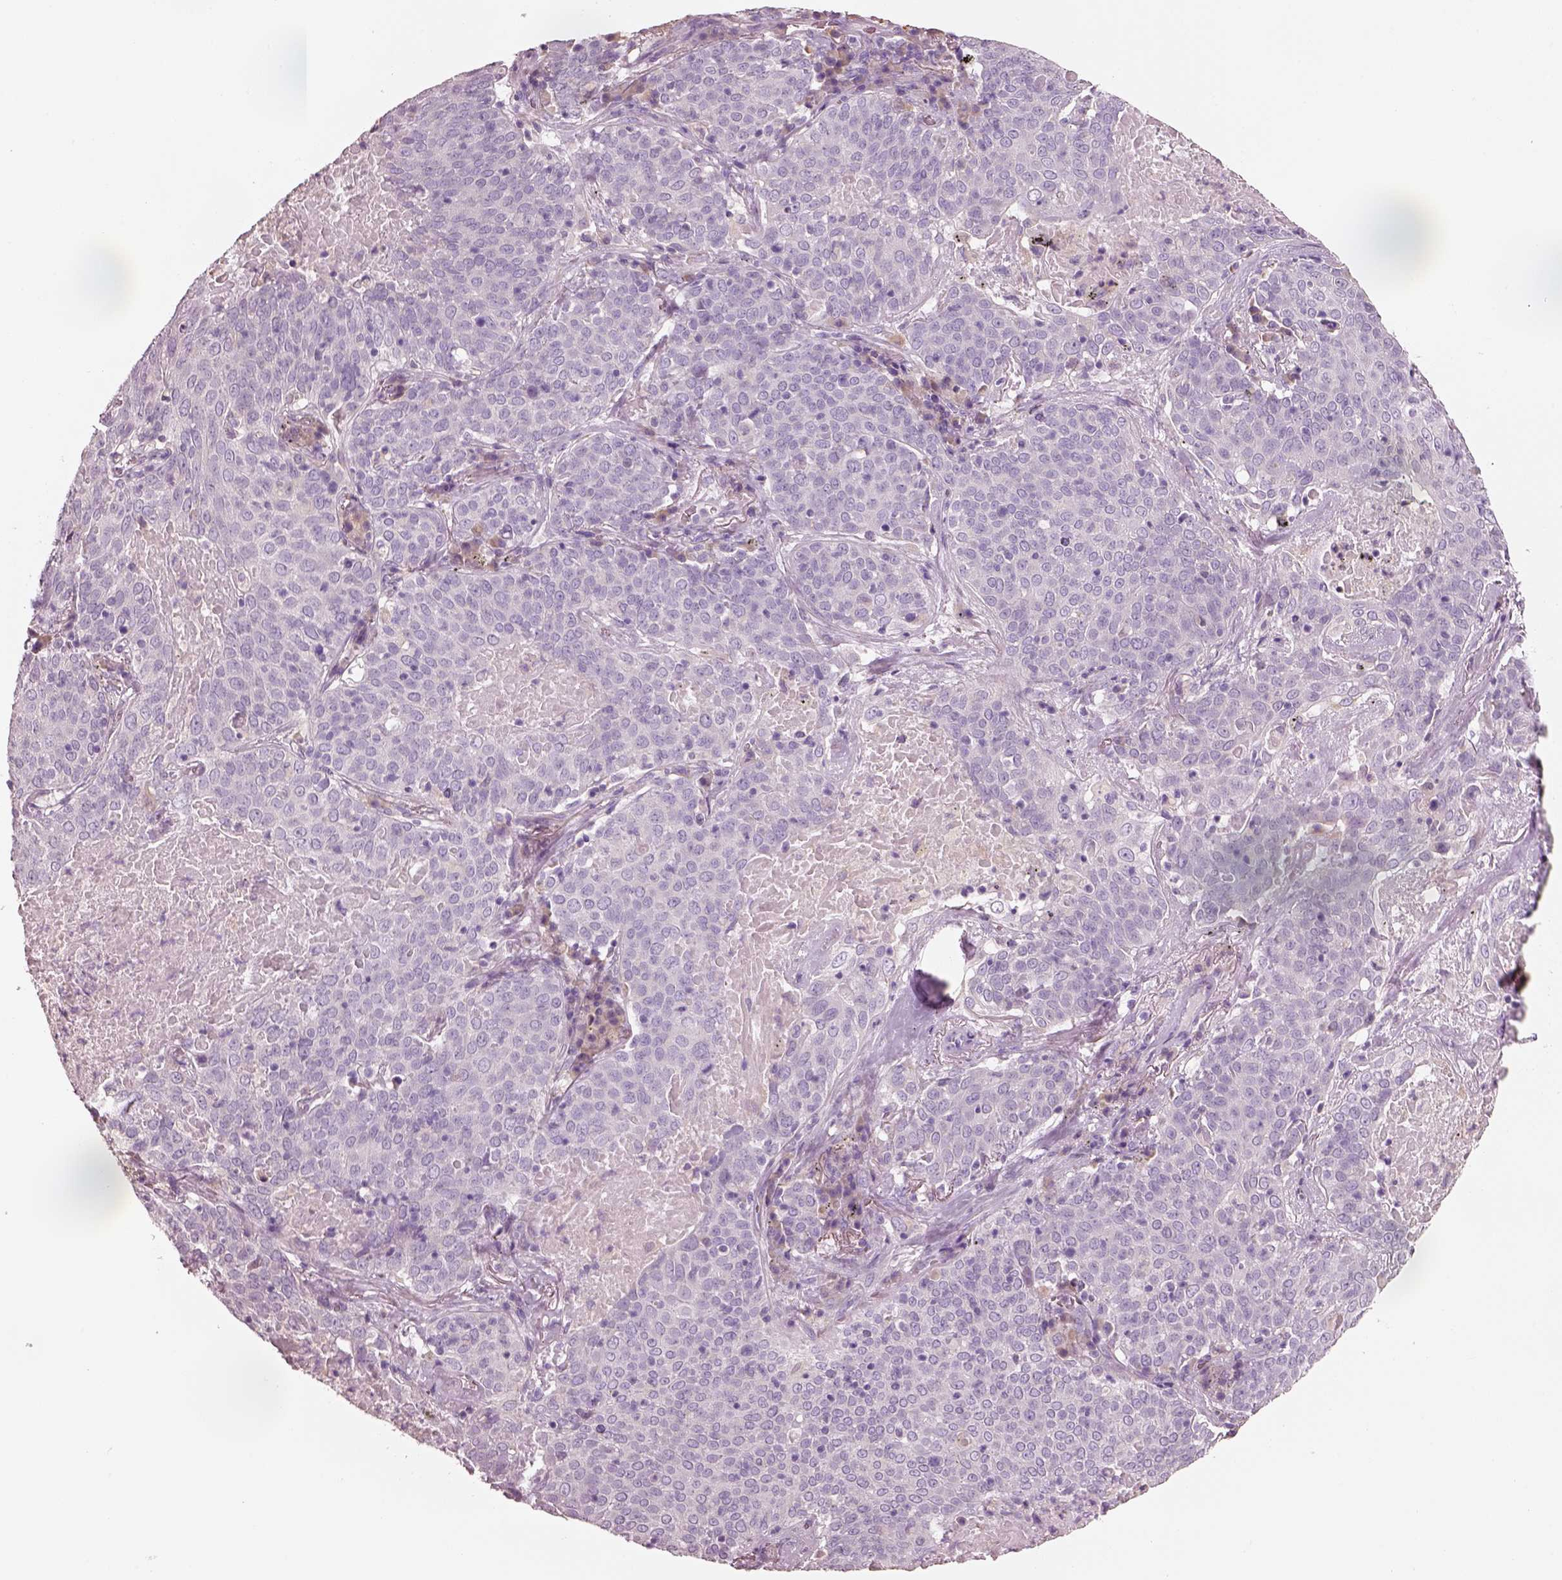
{"staining": {"intensity": "negative", "quantity": "none", "location": "none"}, "tissue": "lung cancer", "cell_type": "Tumor cells", "image_type": "cancer", "snomed": [{"axis": "morphology", "description": "Squamous cell carcinoma, NOS"}, {"axis": "topography", "description": "Lung"}], "caption": "Image shows no protein staining in tumor cells of lung cancer (squamous cell carcinoma) tissue.", "gene": "PNOC", "patient": {"sex": "male", "age": 82}}